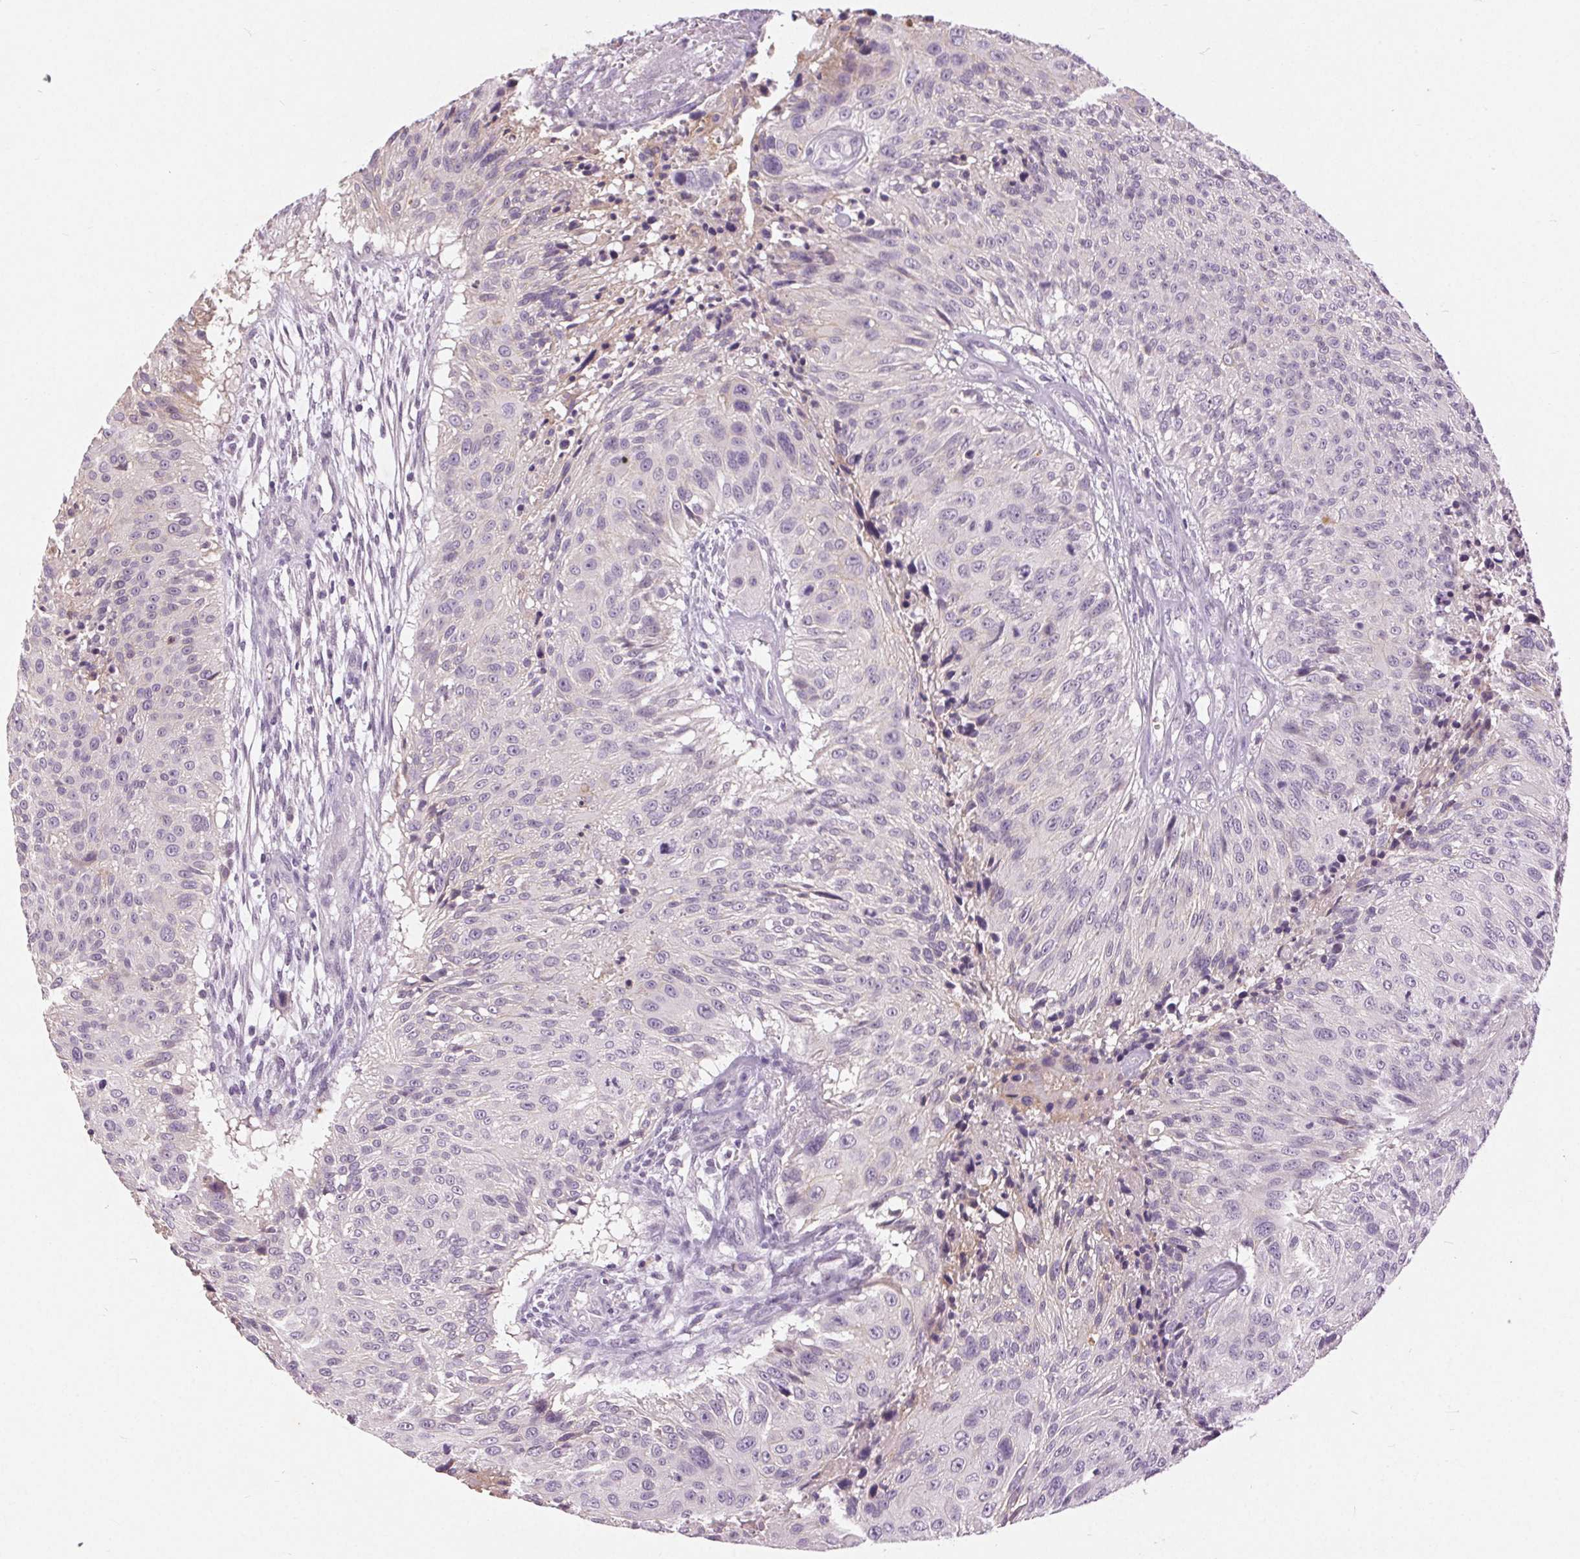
{"staining": {"intensity": "negative", "quantity": "none", "location": "none"}, "tissue": "urothelial cancer", "cell_type": "Tumor cells", "image_type": "cancer", "snomed": [{"axis": "morphology", "description": "Urothelial carcinoma, NOS"}, {"axis": "topography", "description": "Urinary bladder"}], "caption": "Image shows no protein expression in tumor cells of transitional cell carcinoma tissue.", "gene": "DSG3", "patient": {"sex": "male", "age": 55}}